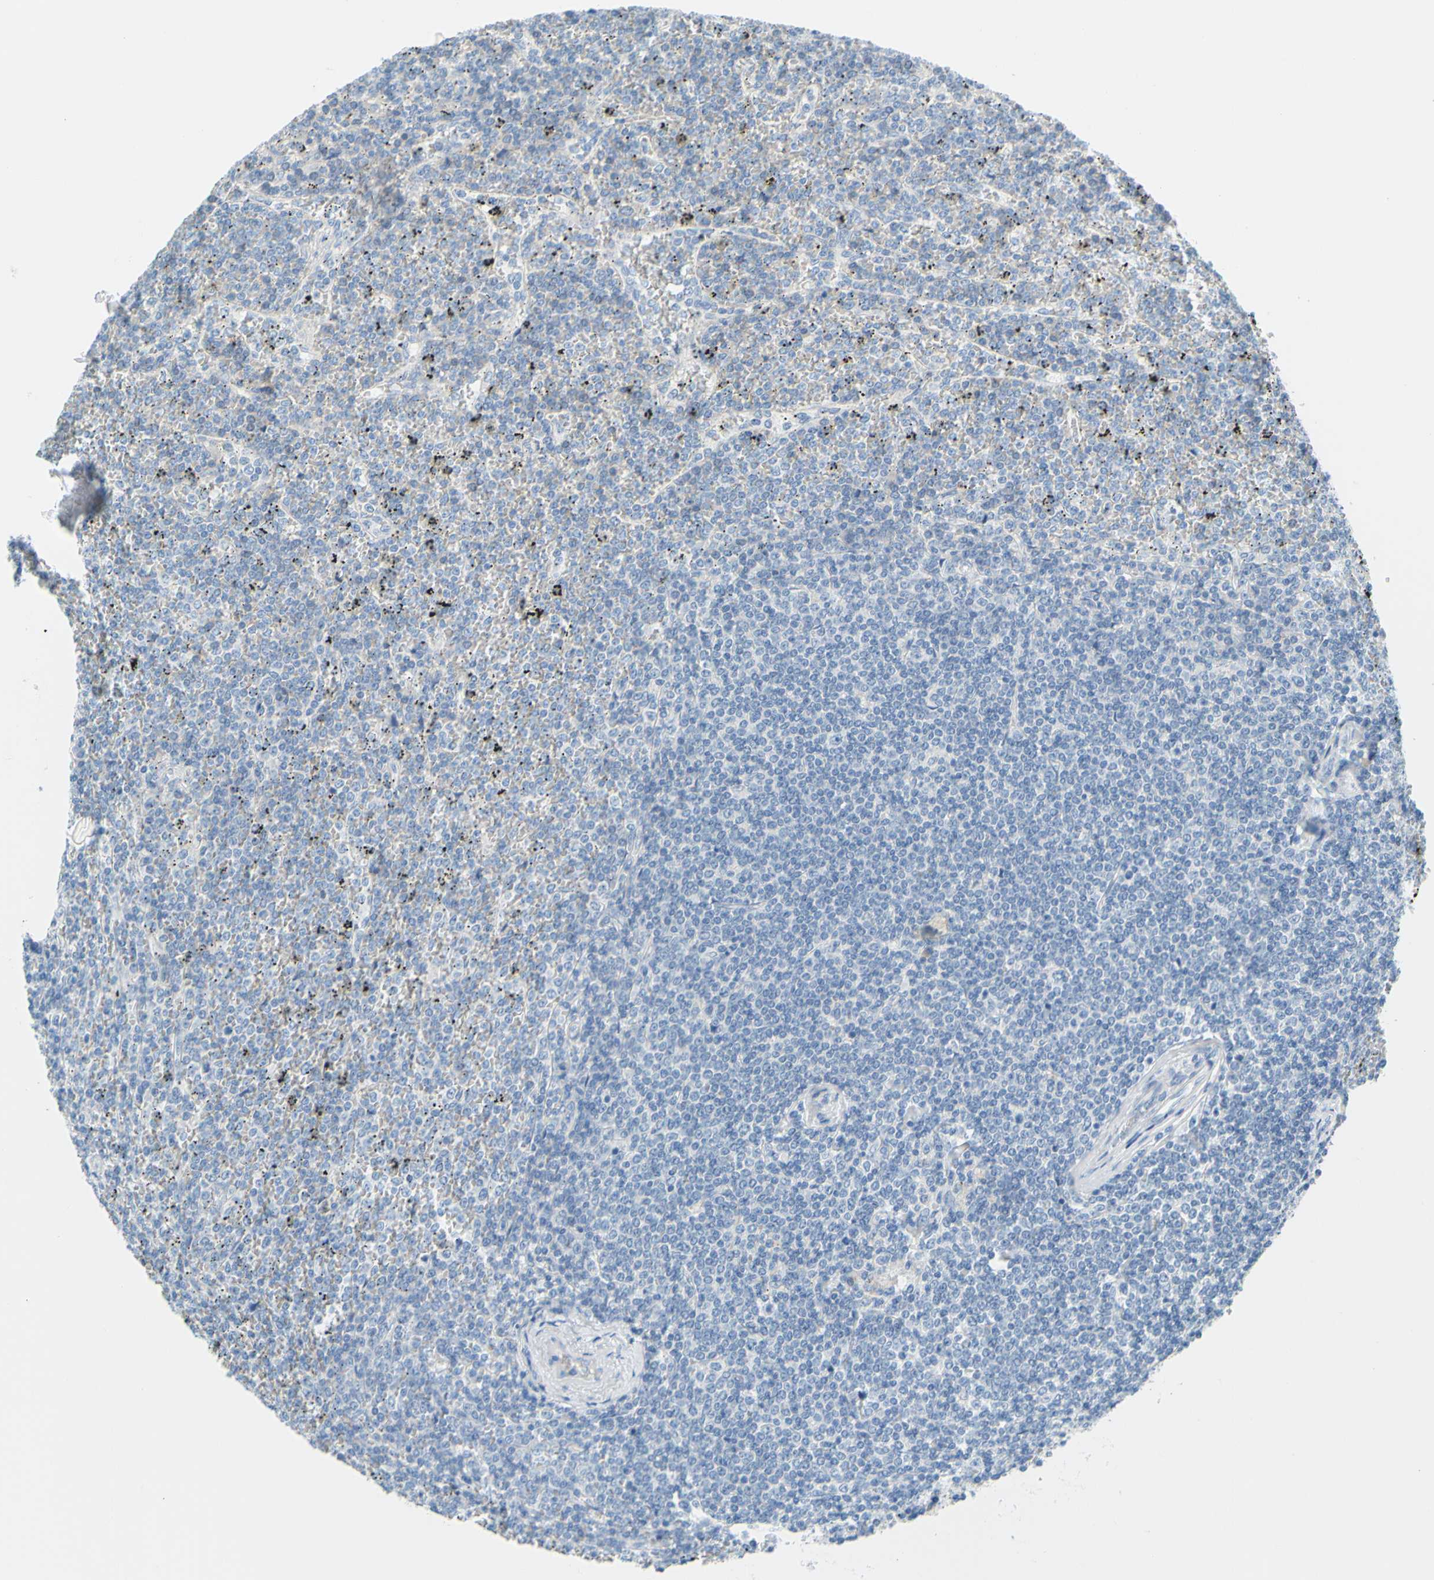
{"staining": {"intensity": "negative", "quantity": "none", "location": "none"}, "tissue": "lymphoma", "cell_type": "Tumor cells", "image_type": "cancer", "snomed": [{"axis": "morphology", "description": "Malignant lymphoma, non-Hodgkin's type, Low grade"}, {"axis": "topography", "description": "Spleen"}], "caption": "The immunohistochemistry (IHC) histopathology image has no significant staining in tumor cells of low-grade malignant lymphoma, non-Hodgkin's type tissue.", "gene": "DCT", "patient": {"sex": "female", "age": 19}}